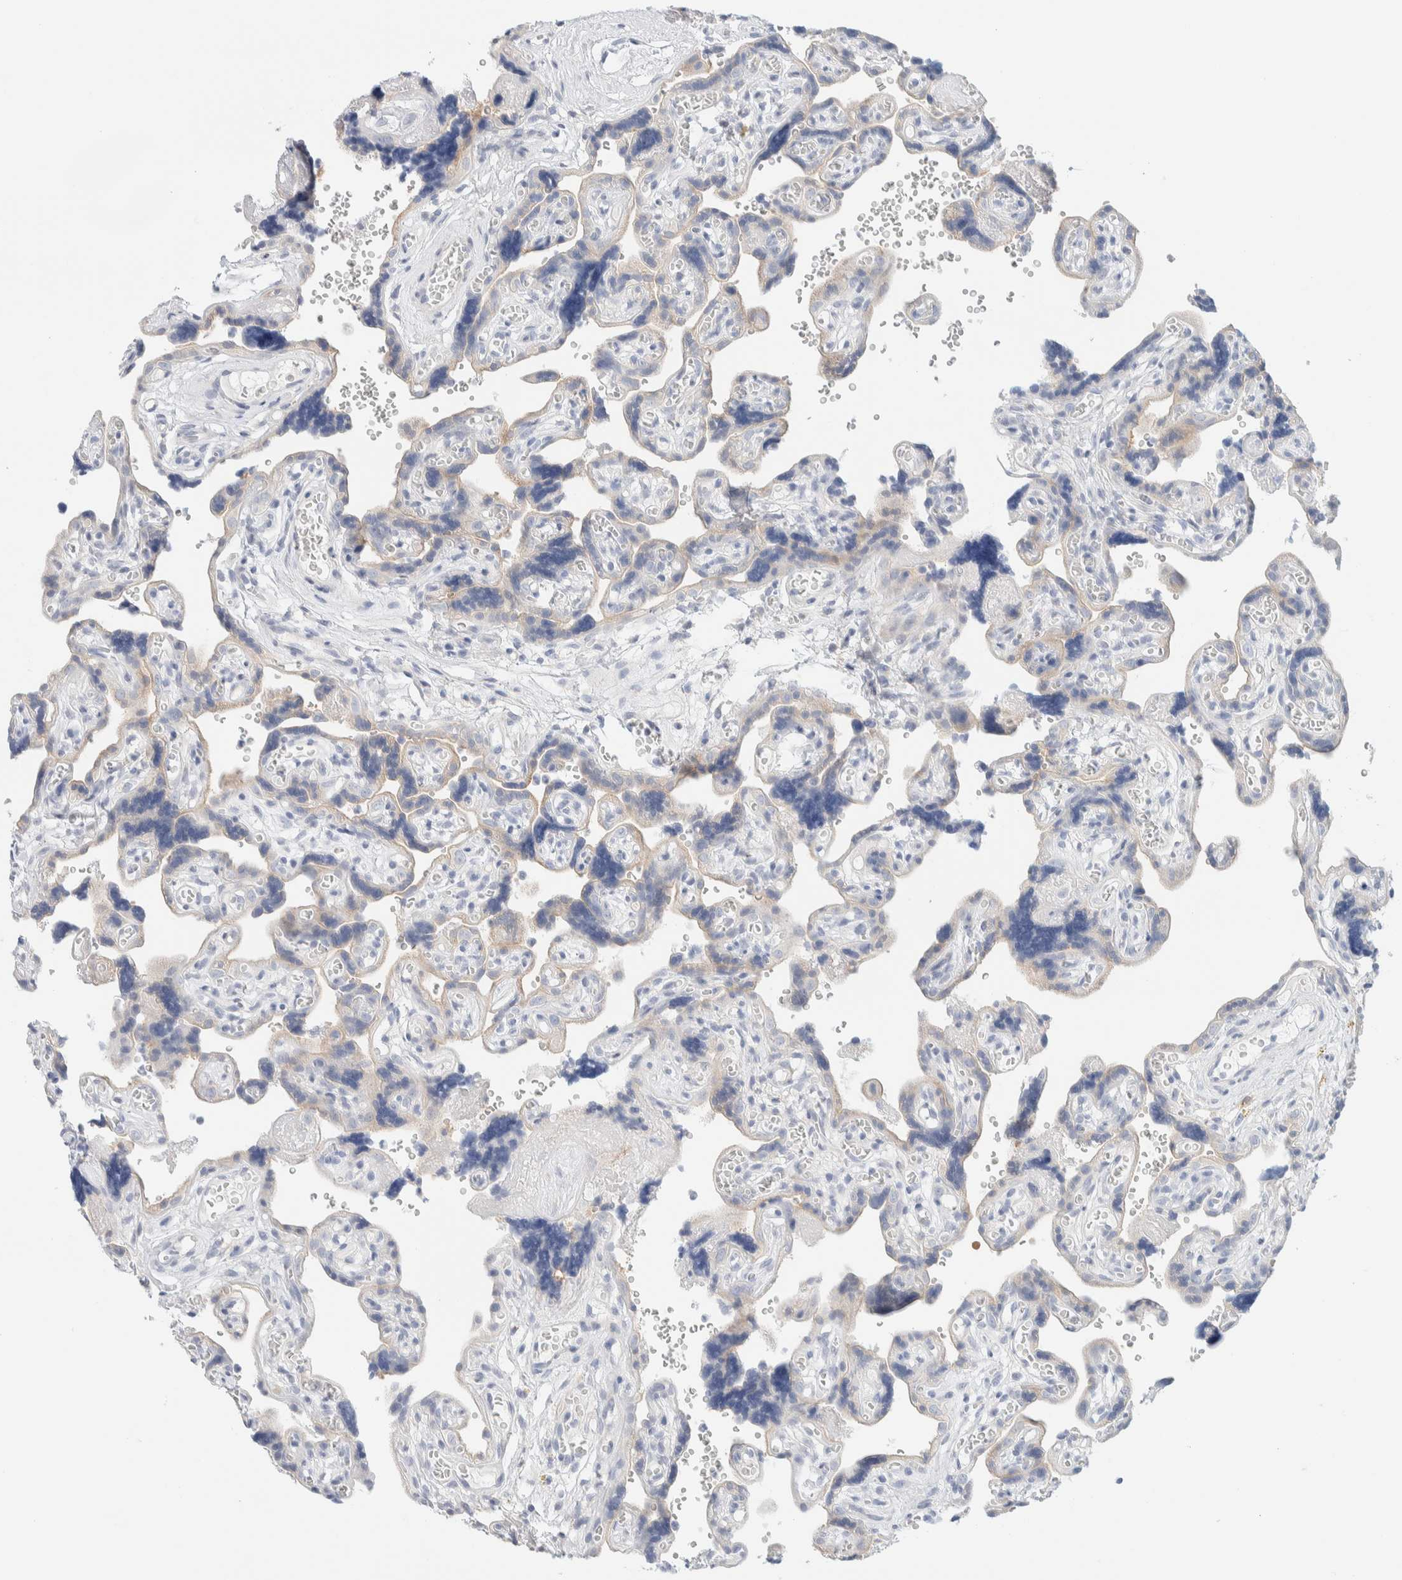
{"staining": {"intensity": "weak", "quantity": "<25%", "location": "cytoplasmic/membranous"}, "tissue": "placenta", "cell_type": "Trophoblastic cells", "image_type": "normal", "snomed": [{"axis": "morphology", "description": "Normal tissue, NOS"}, {"axis": "topography", "description": "Placenta"}], "caption": "Placenta stained for a protein using IHC exhibits no staining trophoblastic cells.", "gene": "ATCAY", "patient": {"sex": "female", "age": 30}}